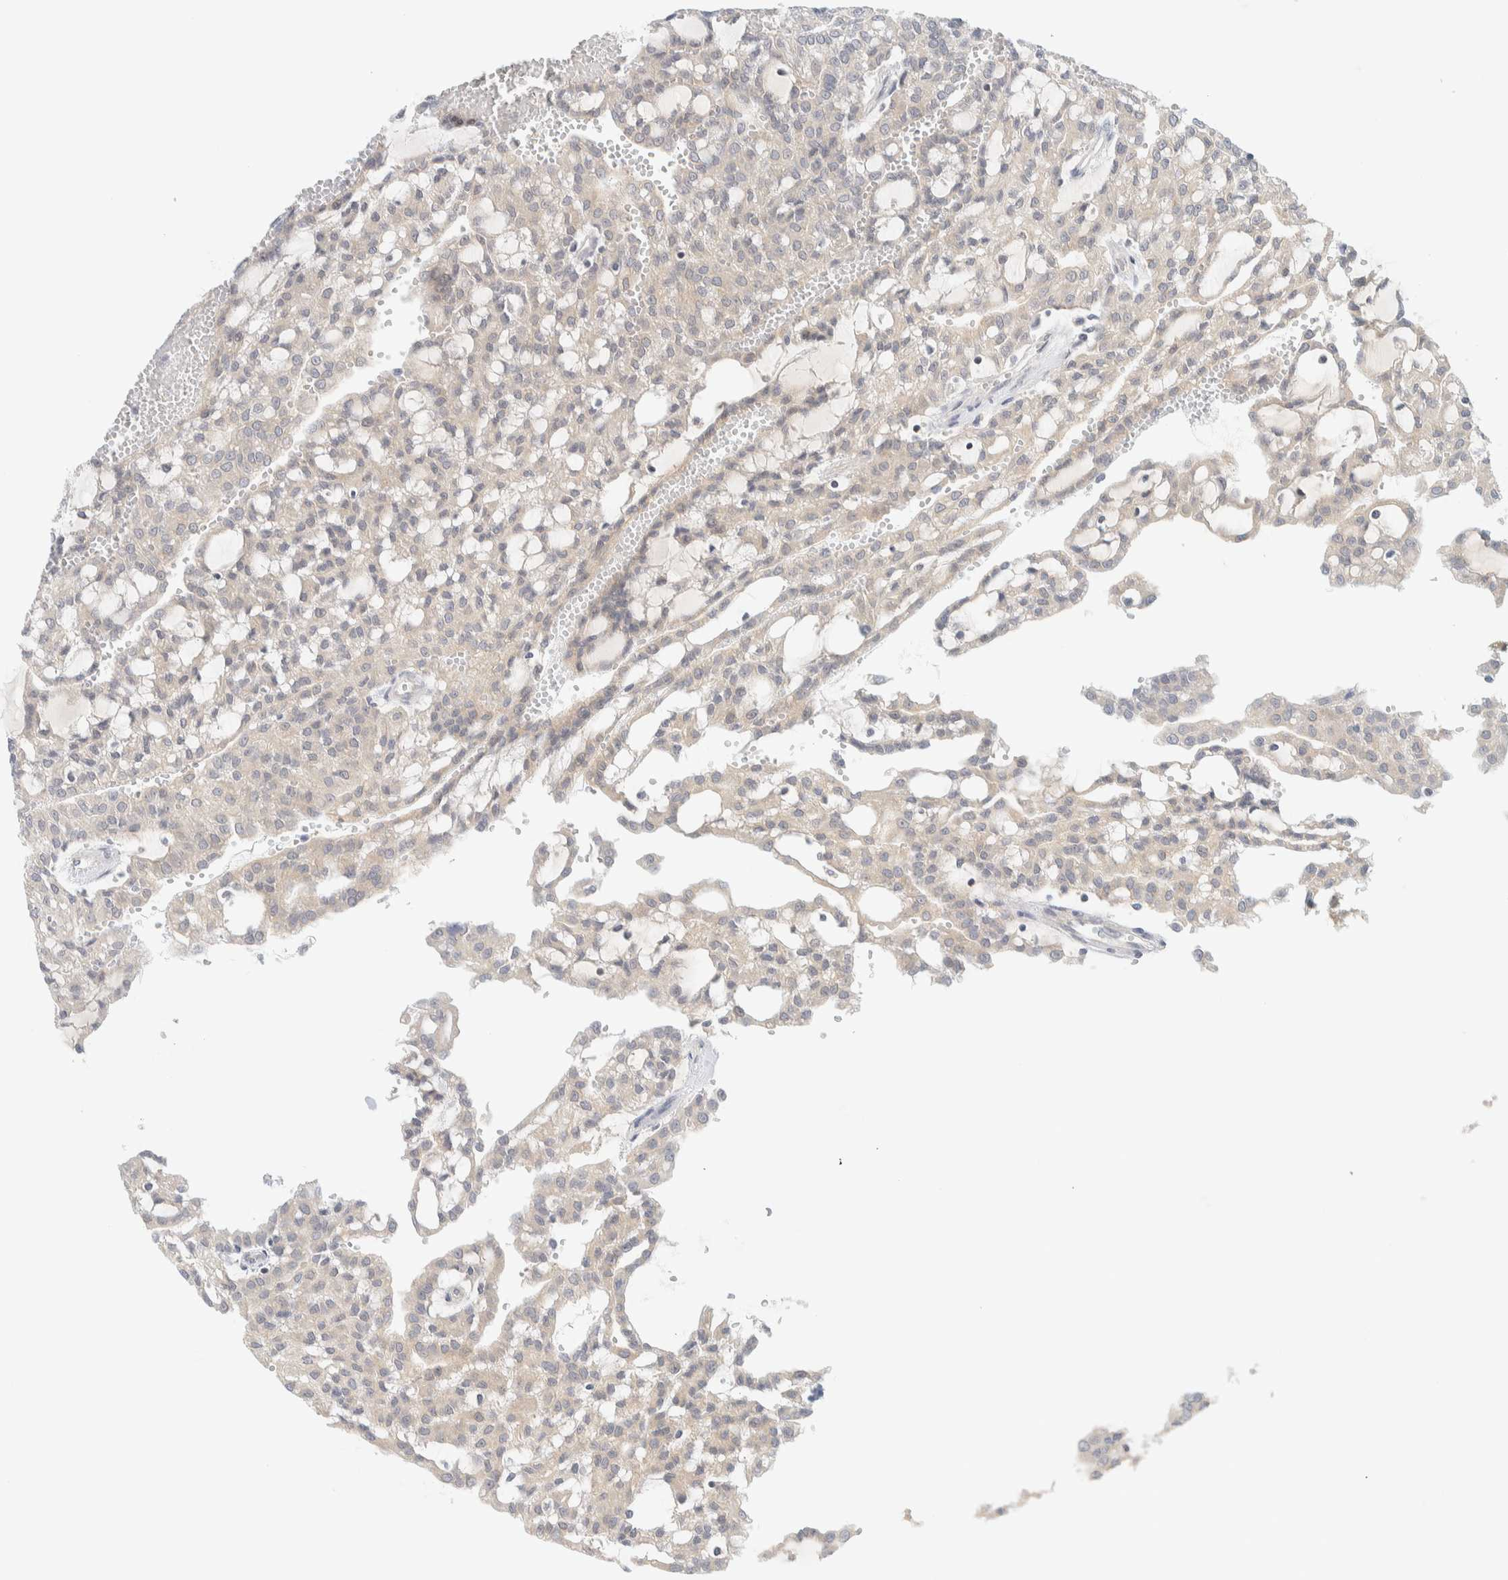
{"staining": {"intensity": "negative", "quantity": "none", "location": "none"}, "tissue": "renal cancer", "cell_type": "Tumor cells", "image_type": "cancer", "snomed": [{"axis": "morphology", "description": "Adenocarcinoma, NOS"}, {"axis": "topography", "description": "Kidney"}], "caption": "Renal cancer was stained to show a protein in brown. There is no significant positivity in tumor cells. (DAB (3,3'-diaminobenzidine) IHC visualized using brightfield microscopy, high magnification).", "gene": "PCYT2", "patient": {"sex": "male", "age": 63}}